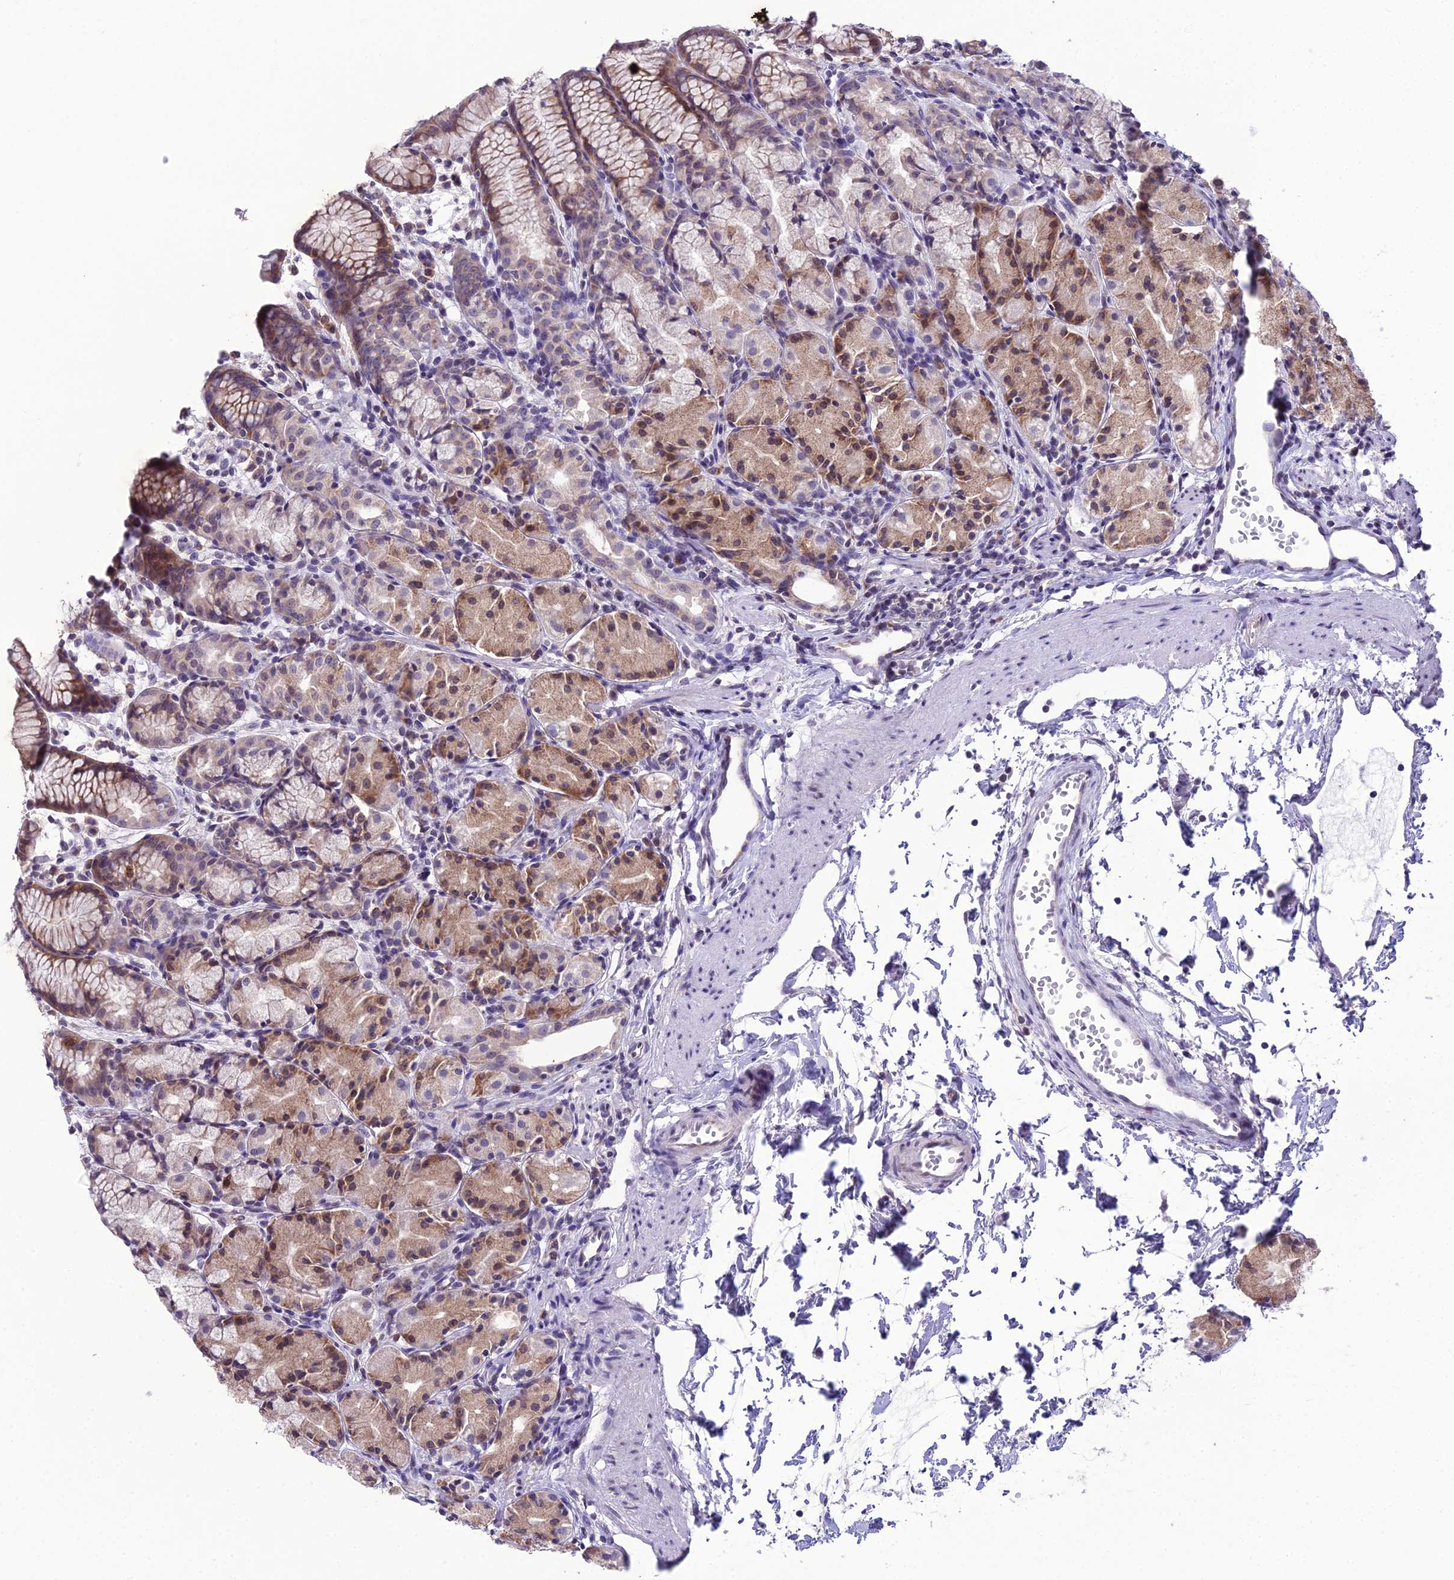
{"staining": {"intensity": "moderate", "quantity": "25%-75%", "location": "cytoplasmic/membranous,nuclear"}, "tissue": "stomach", "cell_type": "Glandular cells", "image_type": "normal", "snomed": [{"axis": "morphology", "description": "Normal tissue, NOS"}, {"axis": "topography", "description": "Stomach, upper"}], "caption": "Brown immunohistochemical staining in unremarkable human stomach reveals moderate cytoplasmic/membranous,nuclear staining in approximately 25%-75% of glandular cells. The staining was performed using DAB (3,3'-diaminobenzidine), with brown indicating positive protein expression. Nuclei are stained blue with hematoxylin.", "gene": "RPS26", "patient": {"sex": "male", "age": 47}}